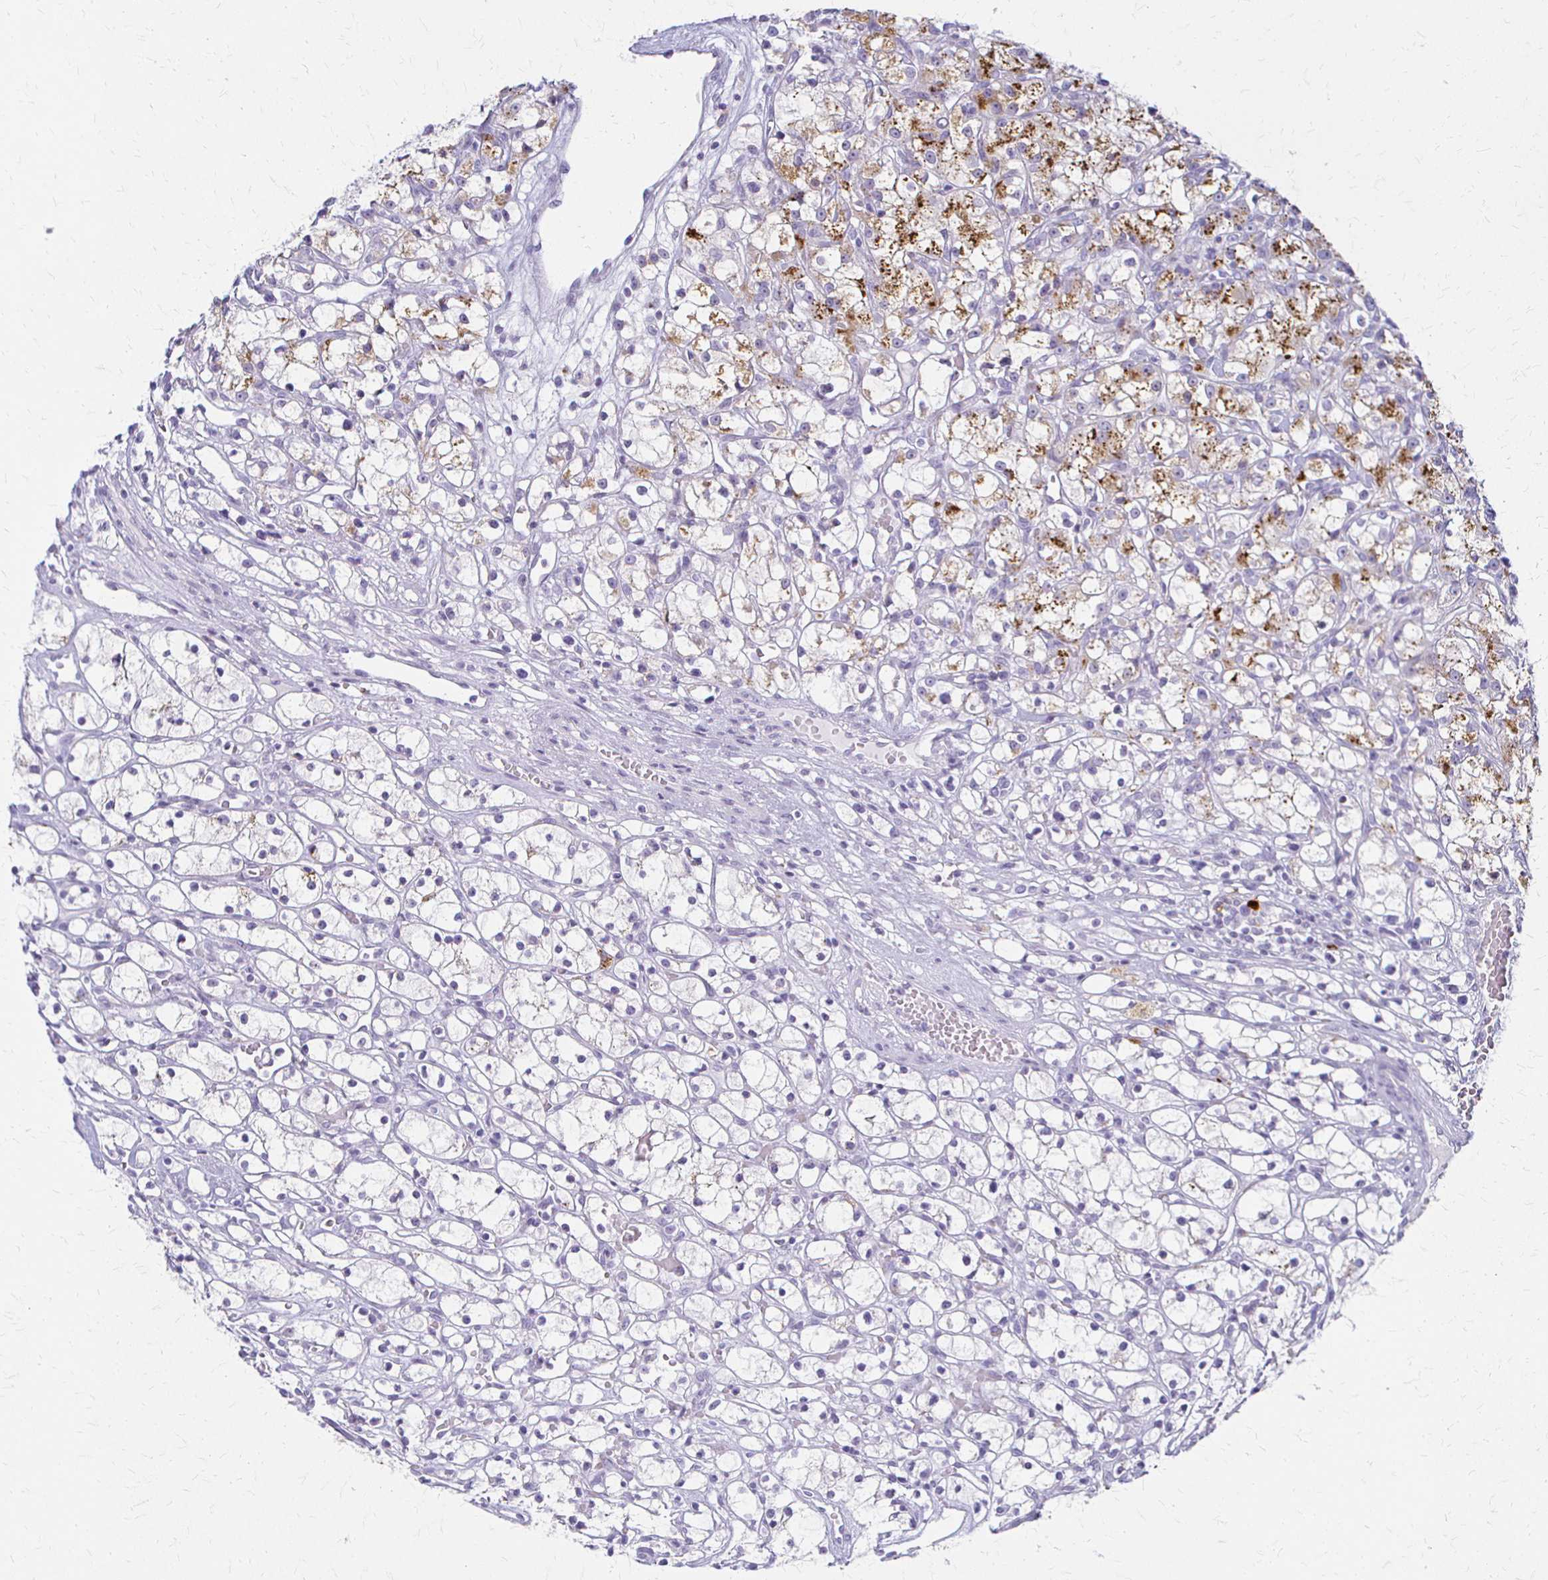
{"staining": {"intensity": "moderate", "quantity": "<25%", "location": "cytoplasmic/membranous"}, "tissue": "renal cancer", "cell_type": "Tumor cells", "image_type": "cancer", "snomed": [{"axis": "morphology", "description": "Adenocarcinoma, NOS"}, {"axis": "topography", "description": "Kidney"}], "caption": "IHC (DAB (3,3'-diaminobenzidine)) staining of human renal cancer exhibits moderate cytoplasmic/membranous protein positivity in about <25% of tumor cells. The staining was performed using DAB, with brown indicating positive protein expression. Nuclei are stained blue with hematoxylin.", "gene": "ACP5", "patient": {"sex": "female", "age": 59}}